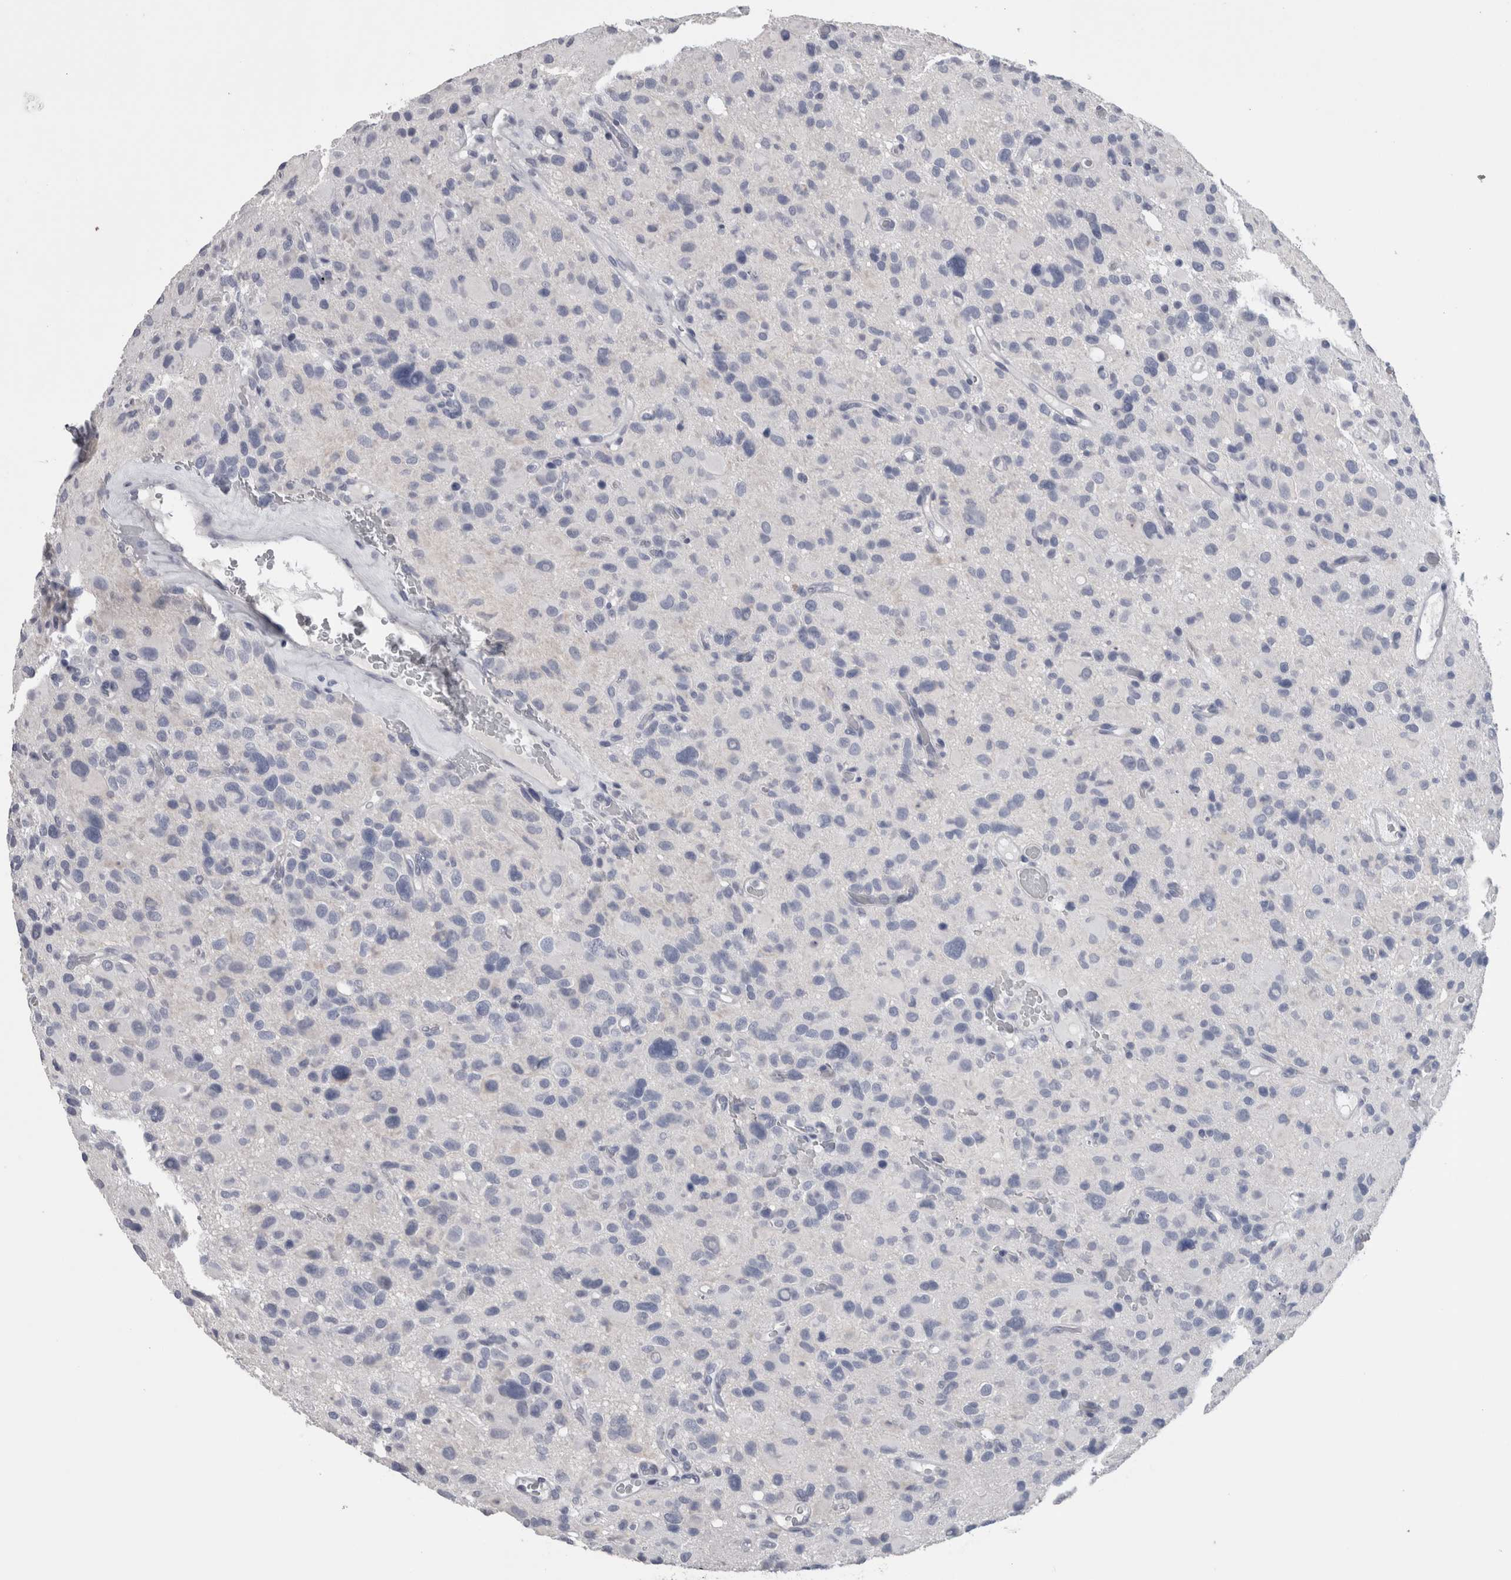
{"staining": {"intensity": "negative", "quantity": "none", "location": "none"}, "tissue": "glioma", "cell_type": "Tumor cells", "image_type": "cancer", "snomed": [{"axis": "morphology", "description": "Glioma, malignant, High grade"}, {"axis": "topography", "description": "Brain"}], "caption": "Photomicrograph shows no protein positivity in tumor cells of high-grade glioma (malignant) tissue.", "gene": "CA8", "patient": {"sex": "male", "age": 48}}